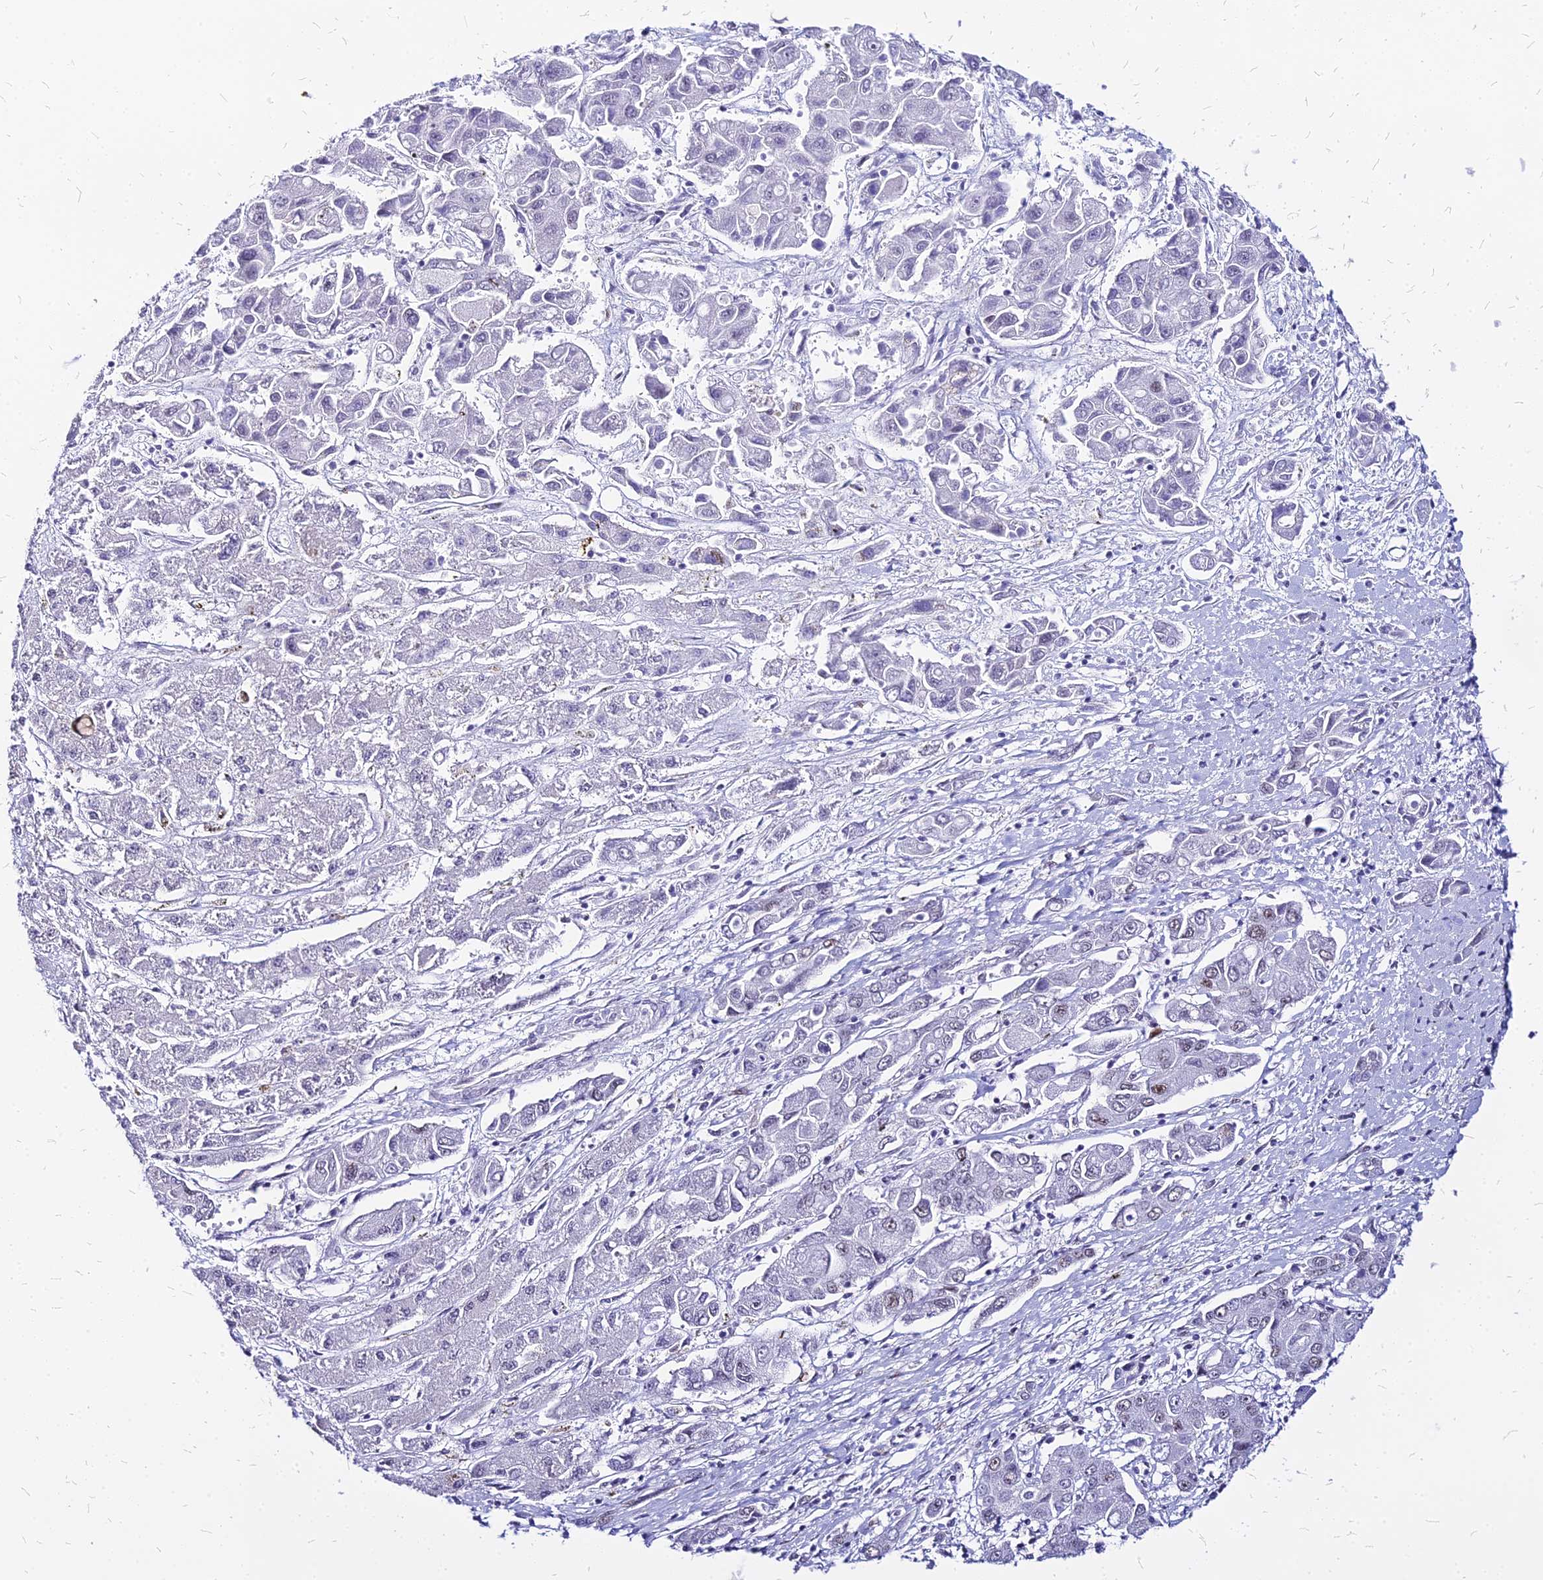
{"staining": {"intensity": "moderate", "quantity": "25%-75%", "location": "nuclear"}, "tissue": "liver cancer", "cell_type": "Tumor cells", "image_type": "cancer", "snomed": [{"axis": "morphology", "description": "Cholangiocarcinoma"}, {"axis": "topography", "description": "Liver"}], "caption": "Human cholangiocarcinoma (liver) stained with a brown dye shows moderate nuclear positive positivity in about 25%-75% of tumor cells.", "gene": "FDX2", "patient": {"sex": "male", "age": 67}}